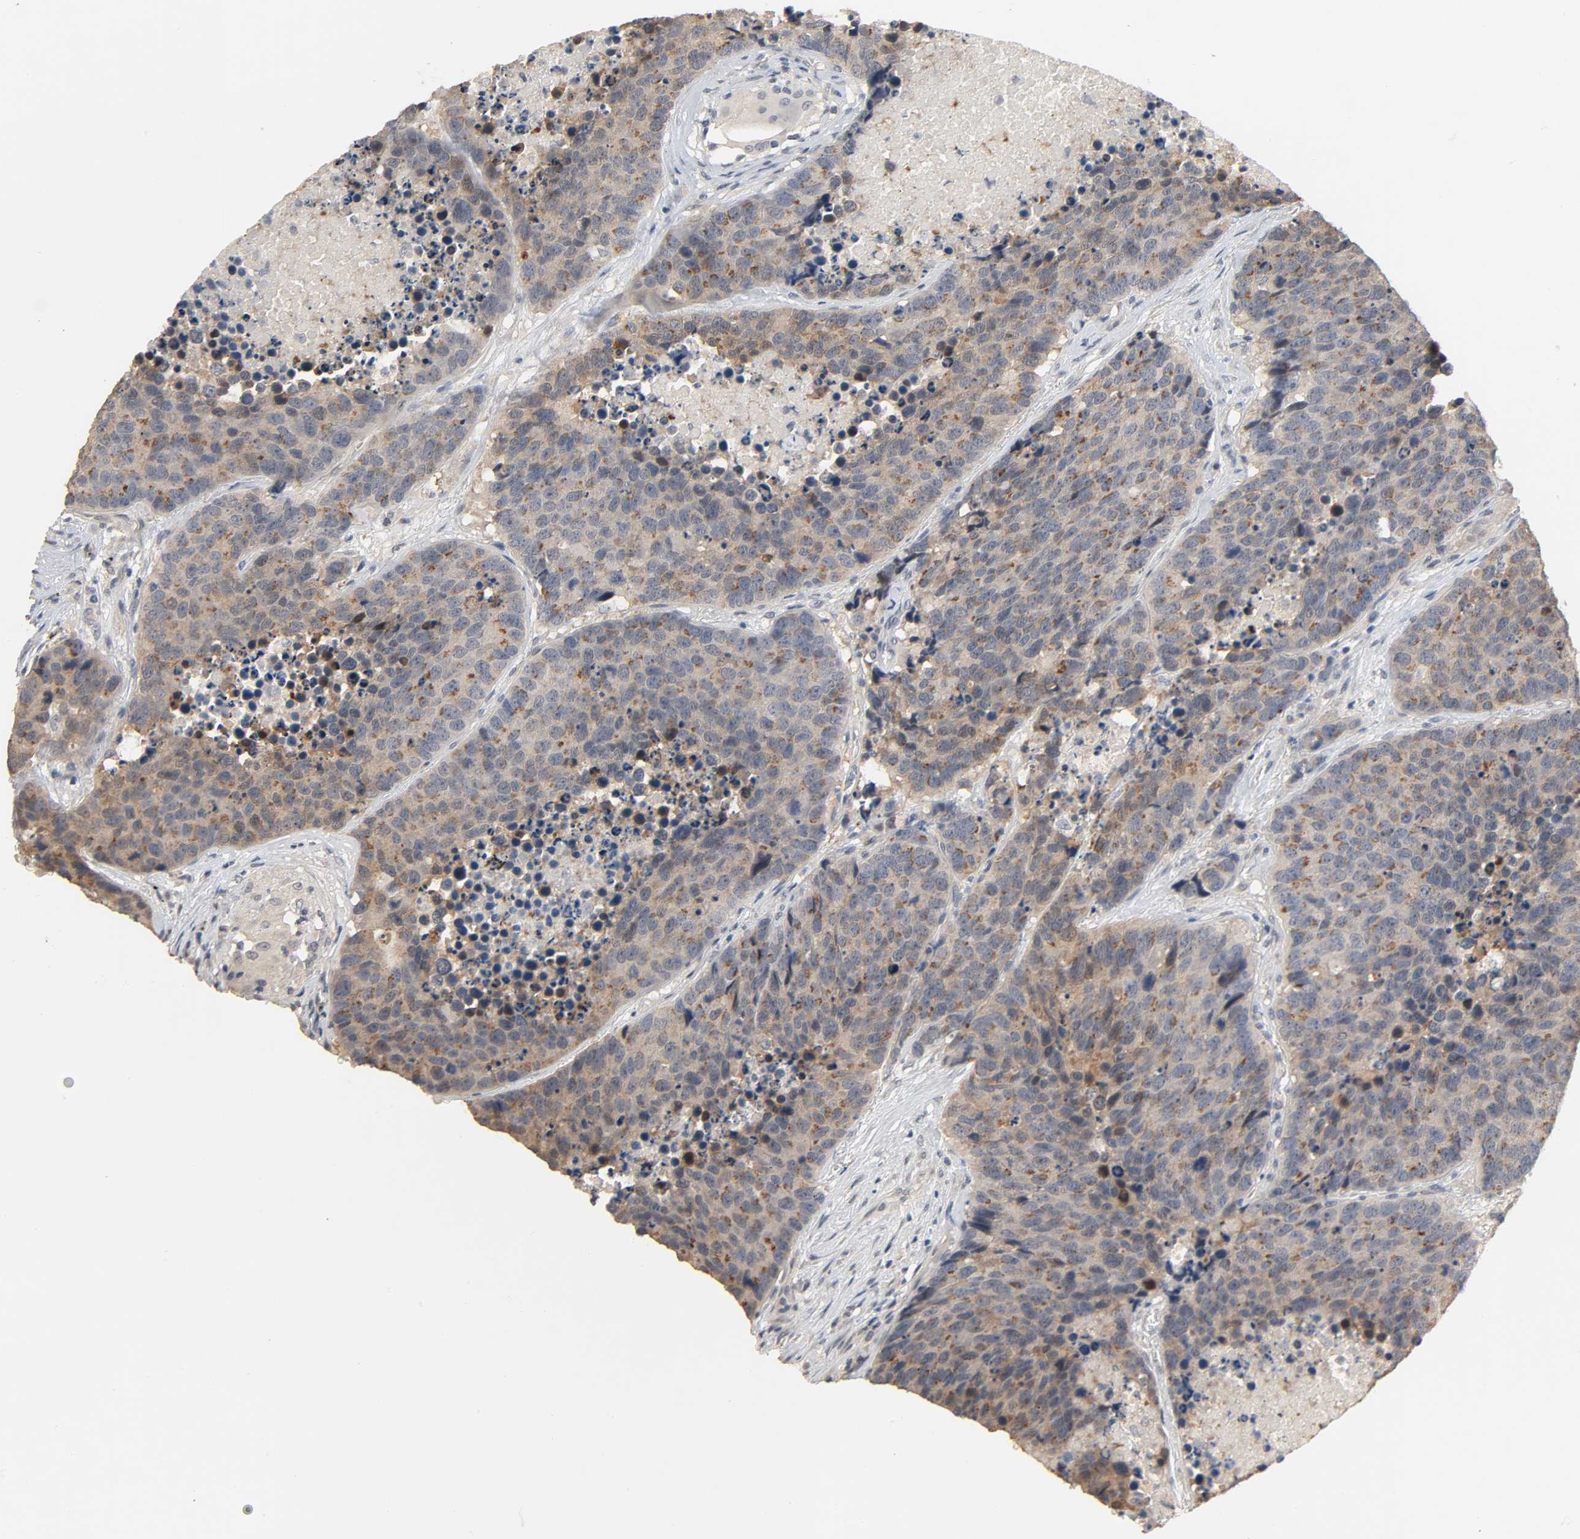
{"staining": {"intensity": "moderate", "quantity": ">75%", "location": "cytoplasmic/membranous"}, "tissue": "carcinoid", "cell_type": "Tumor cells", "image_type": "cancer", "snomed": [{"axis": "morphology", "description": "Carcinoid, malignant, NOS"}, {"axis": "topography", "description": "Lung"}], "caption": "A brown stain highlights moderate cytoplasmic/membranous expression of a protein in carcinoid (malignant) tumor cells. Using DAB (brown) and hematoxylin (blue) stains, captured at high magnification using brightfield microscopy.", "gene": "MAGEA8", "patient": {"sex": "male", "age": 60}}